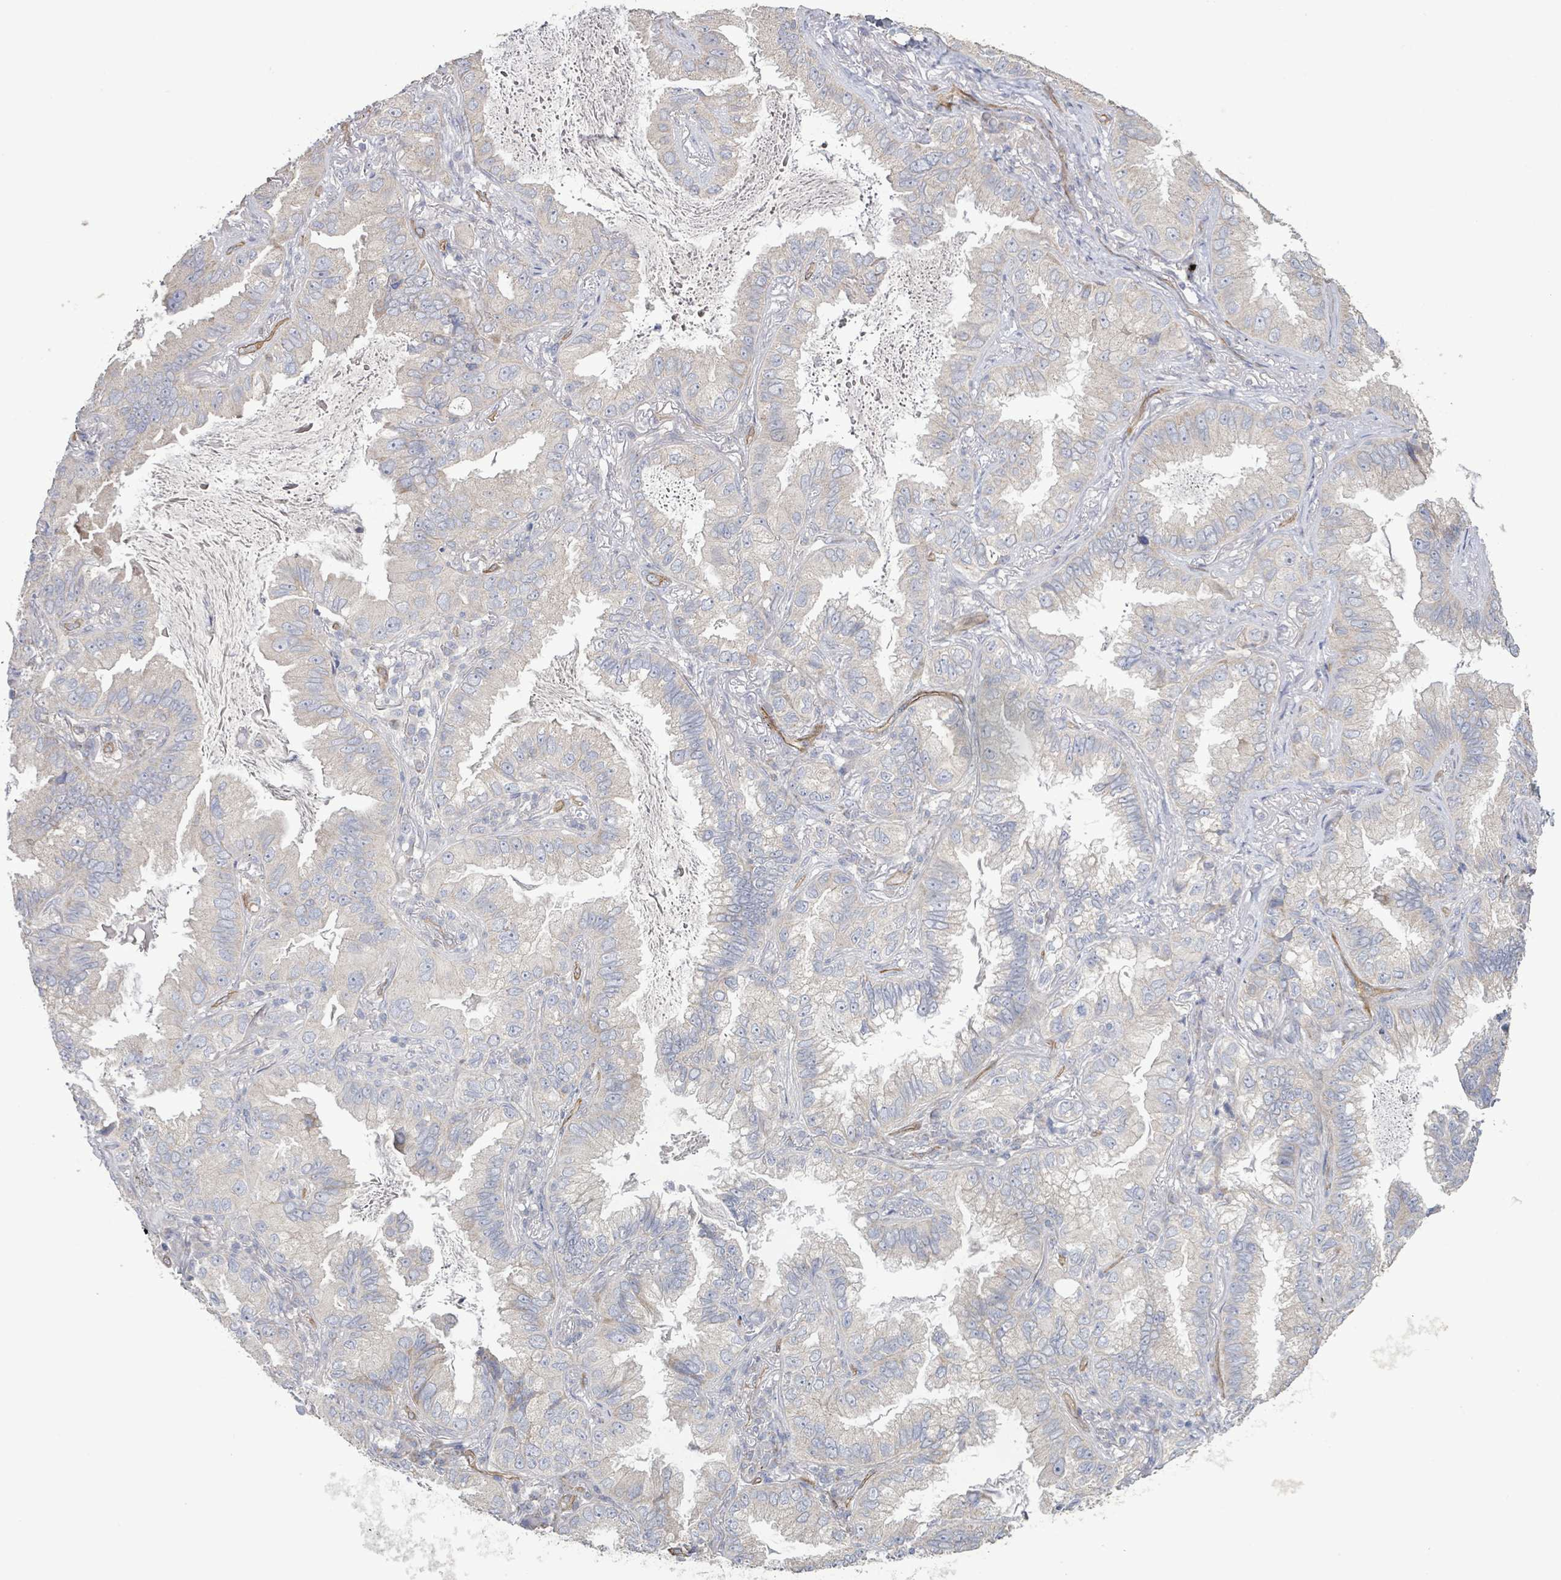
{"staining": {"intensity": "negative", "quantity": "none", "location": "none"}, "tissue": "lung cancer", "cell_type": "Tumor cells", "image_type": "cancer", "snomed": [{"axis": "morphology", "description": "Adenocarcinoma, NOS"}, {"axis": "topography", "description": "Lung"}], "caption": "DAB immunohistochemical staining of human adenocarcinoma (lung) displays no significant positivity in tumor cells.", "gene": "KANK3", "patient": {"sex": "female", "age": 69}}